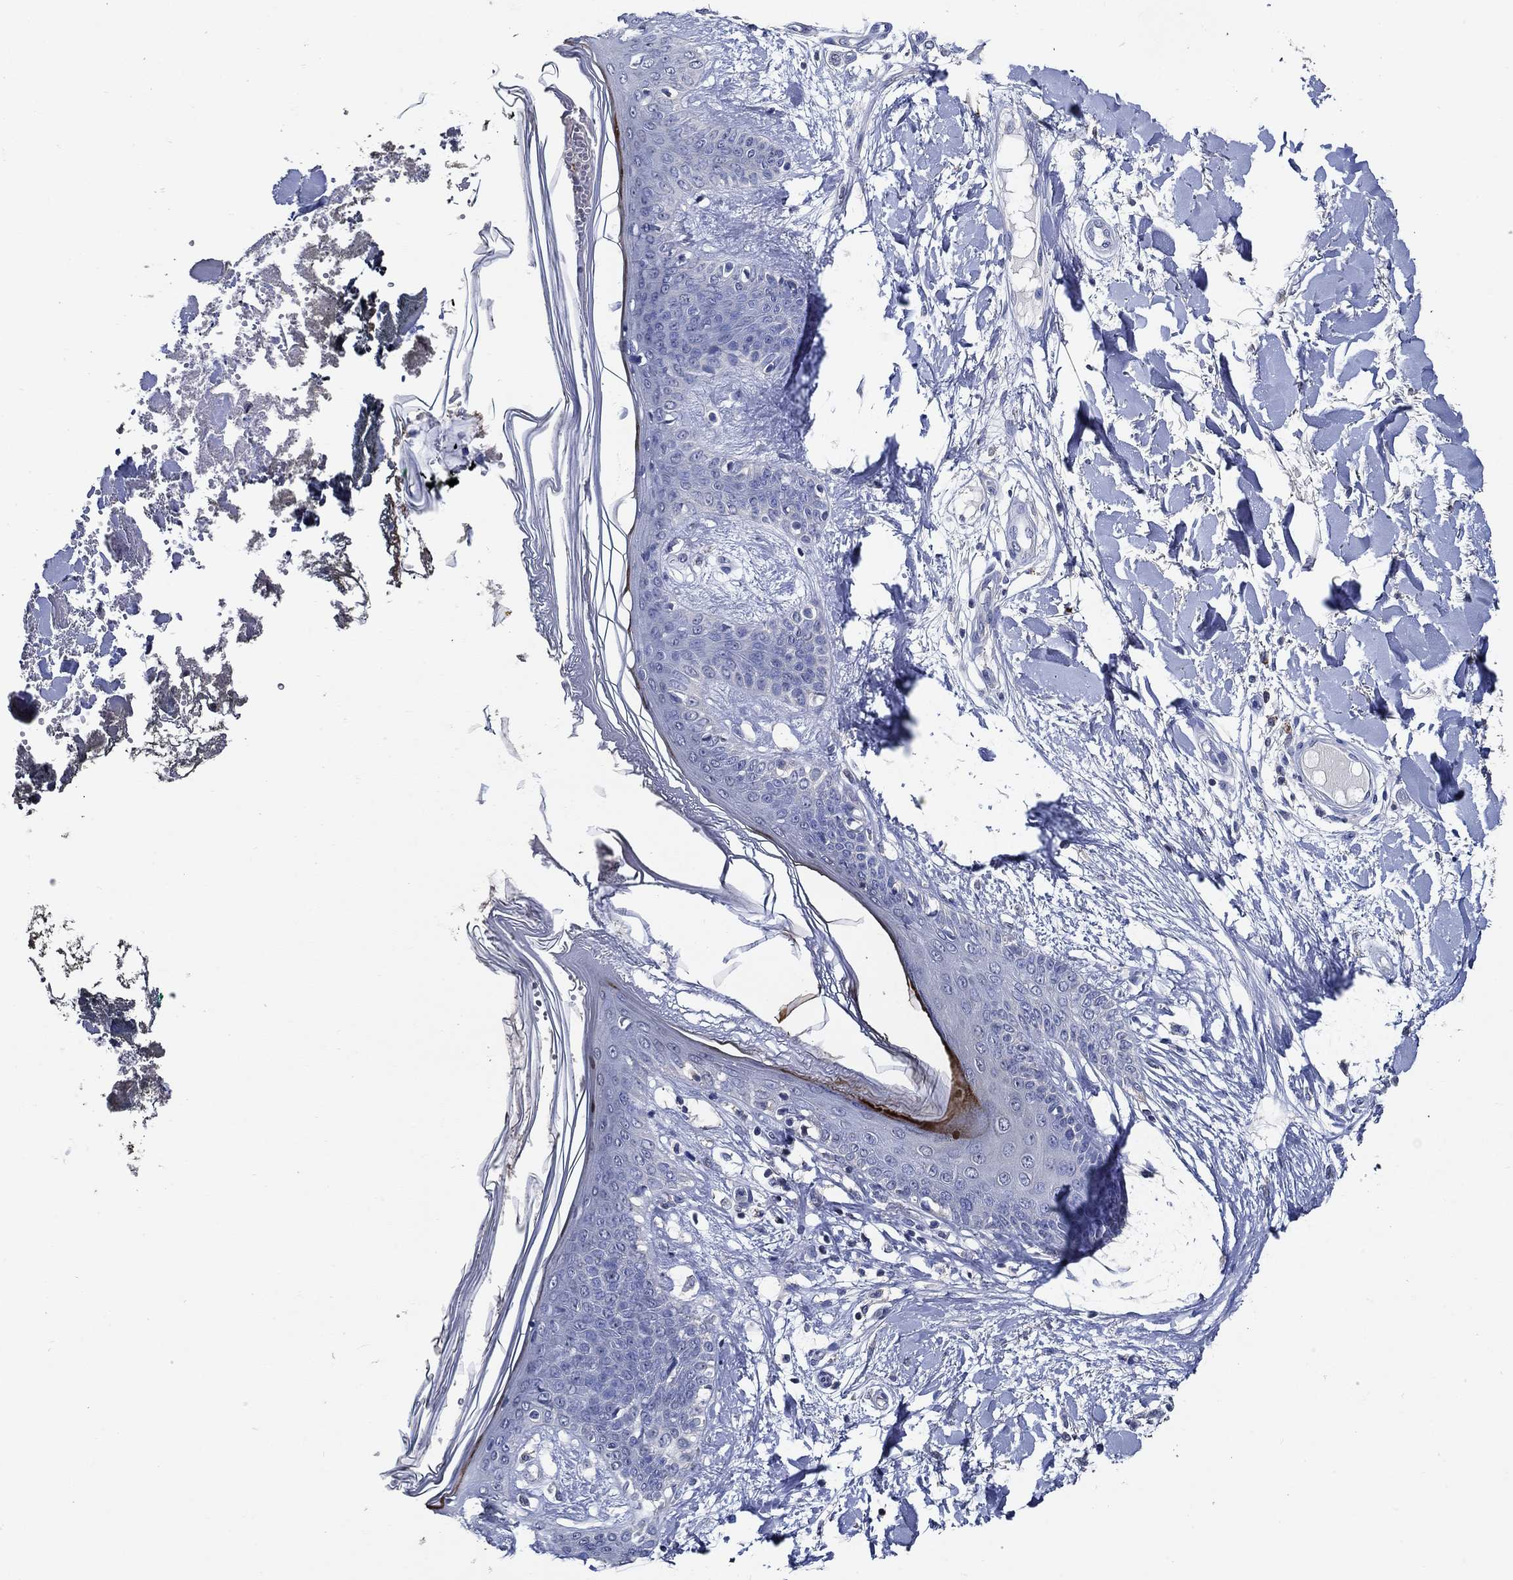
{"staining": {"intensity": "negative", "quantity": "none", "location": "none"}, "tissue": "skin", "cell_type": "Fibroblasts", "image_type": "normal", "snomed": [{"axis": "morphology", "description": "Normal tissue, NOS"}, {"axis": "topography", "description": "Skin"}], "caption": "The IHC histopathology image has no significant expression in fibroblasts of skin. The staining was performed using DAB to visualize the protein expression in brown, while the nuclei were stained in blue with hematoxylin (Magnification: 20x).", "gene": "DOCK3", "patient": {"sex": "female", "age": 34}}